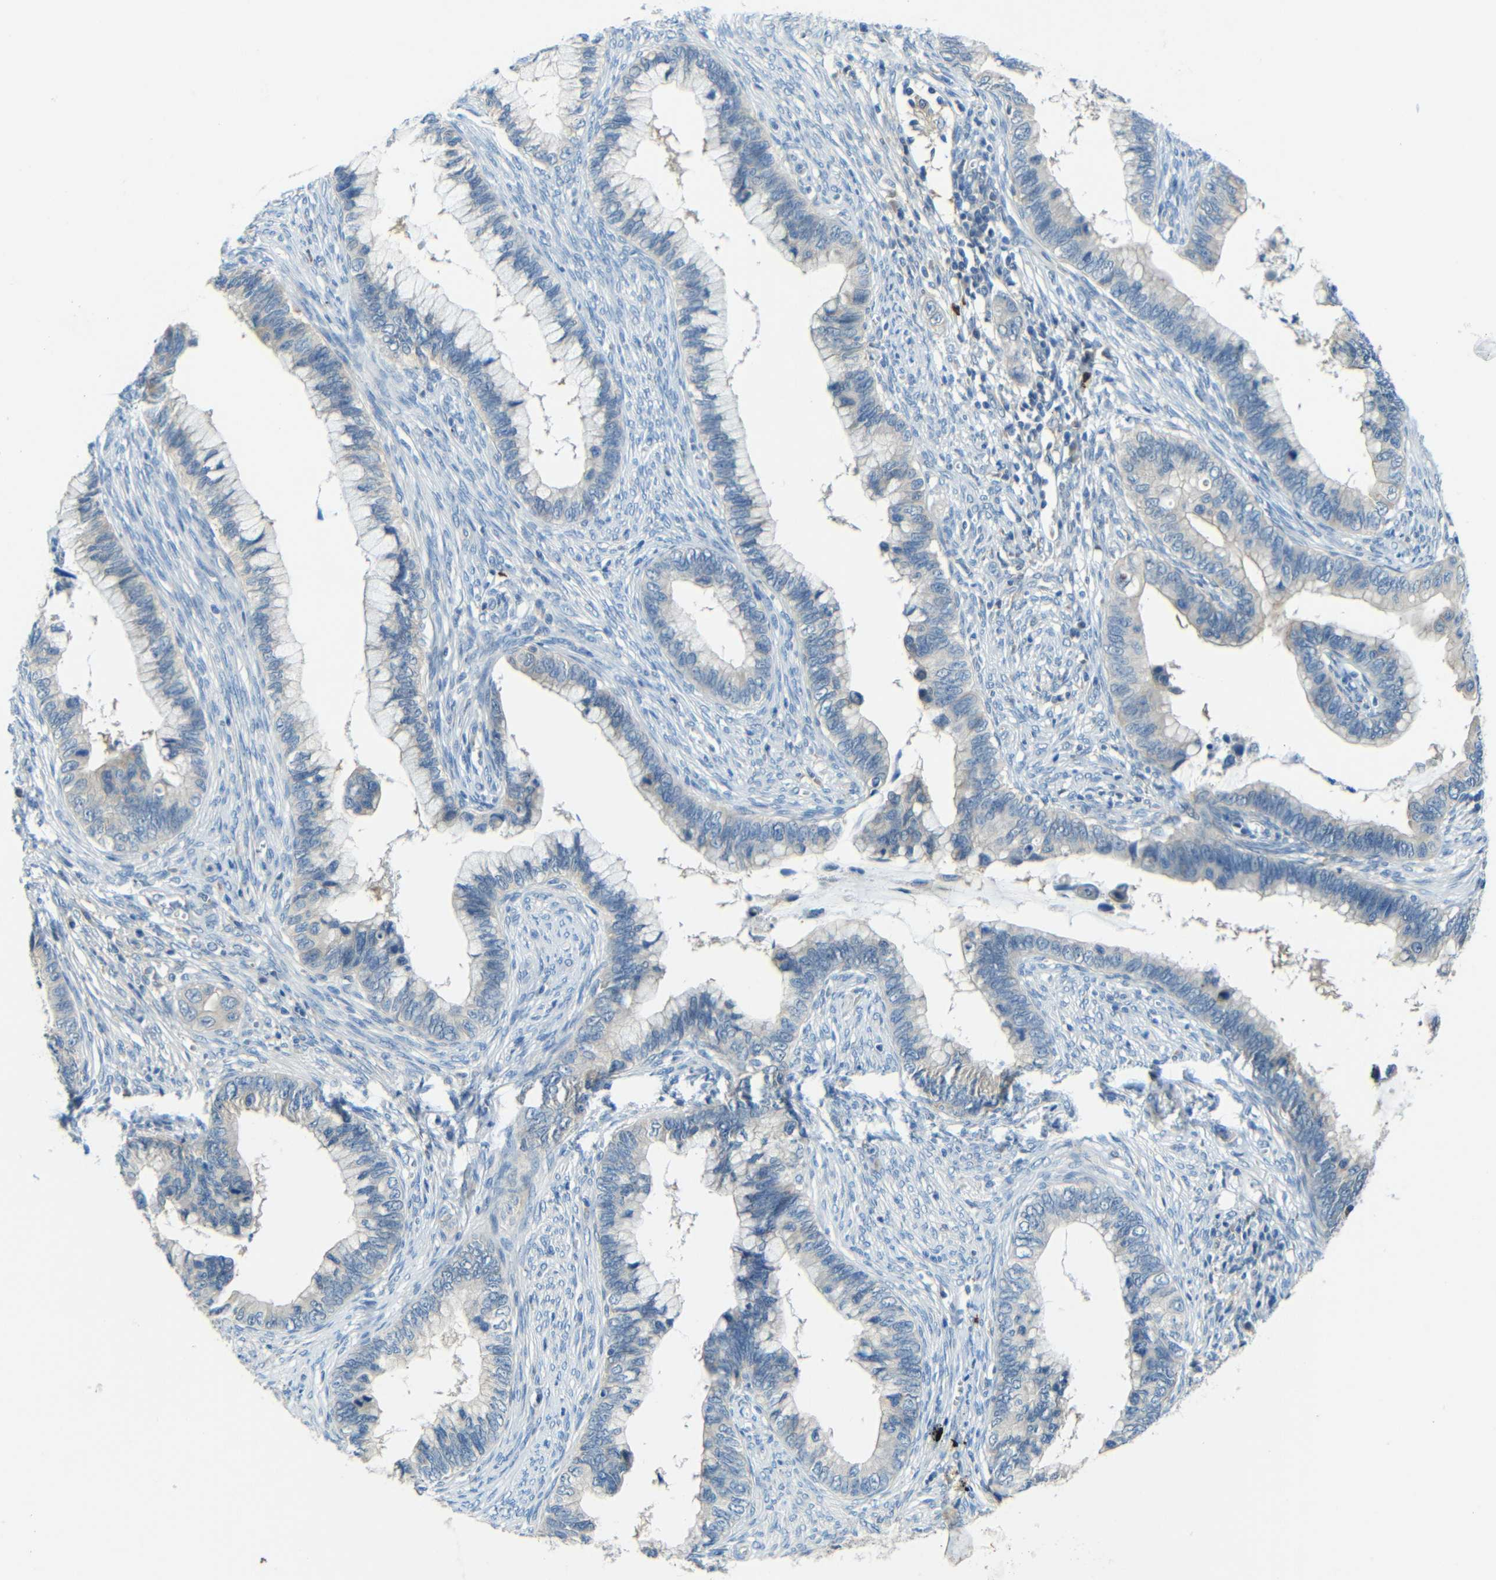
{"staining": {"intensity": "negative", "quantity": "none", "location": "none"}, "tissue": "cervical cancer", "cell_type": "Tumor cells", "image_type": "cancer", "snomed": [{"axis": "morphology", "description": "Adenocarcinoma, NOS"}, {"axis": "topography", "description": "Cervix"}], "caption": "This is an immunohistochemistry (IHC) photomicrograph of cervical adenocarcinoma. There is no positivity in tumor cells.", "gene": "CYP26B1", "patient": {"sex": "female", "age": 44}}